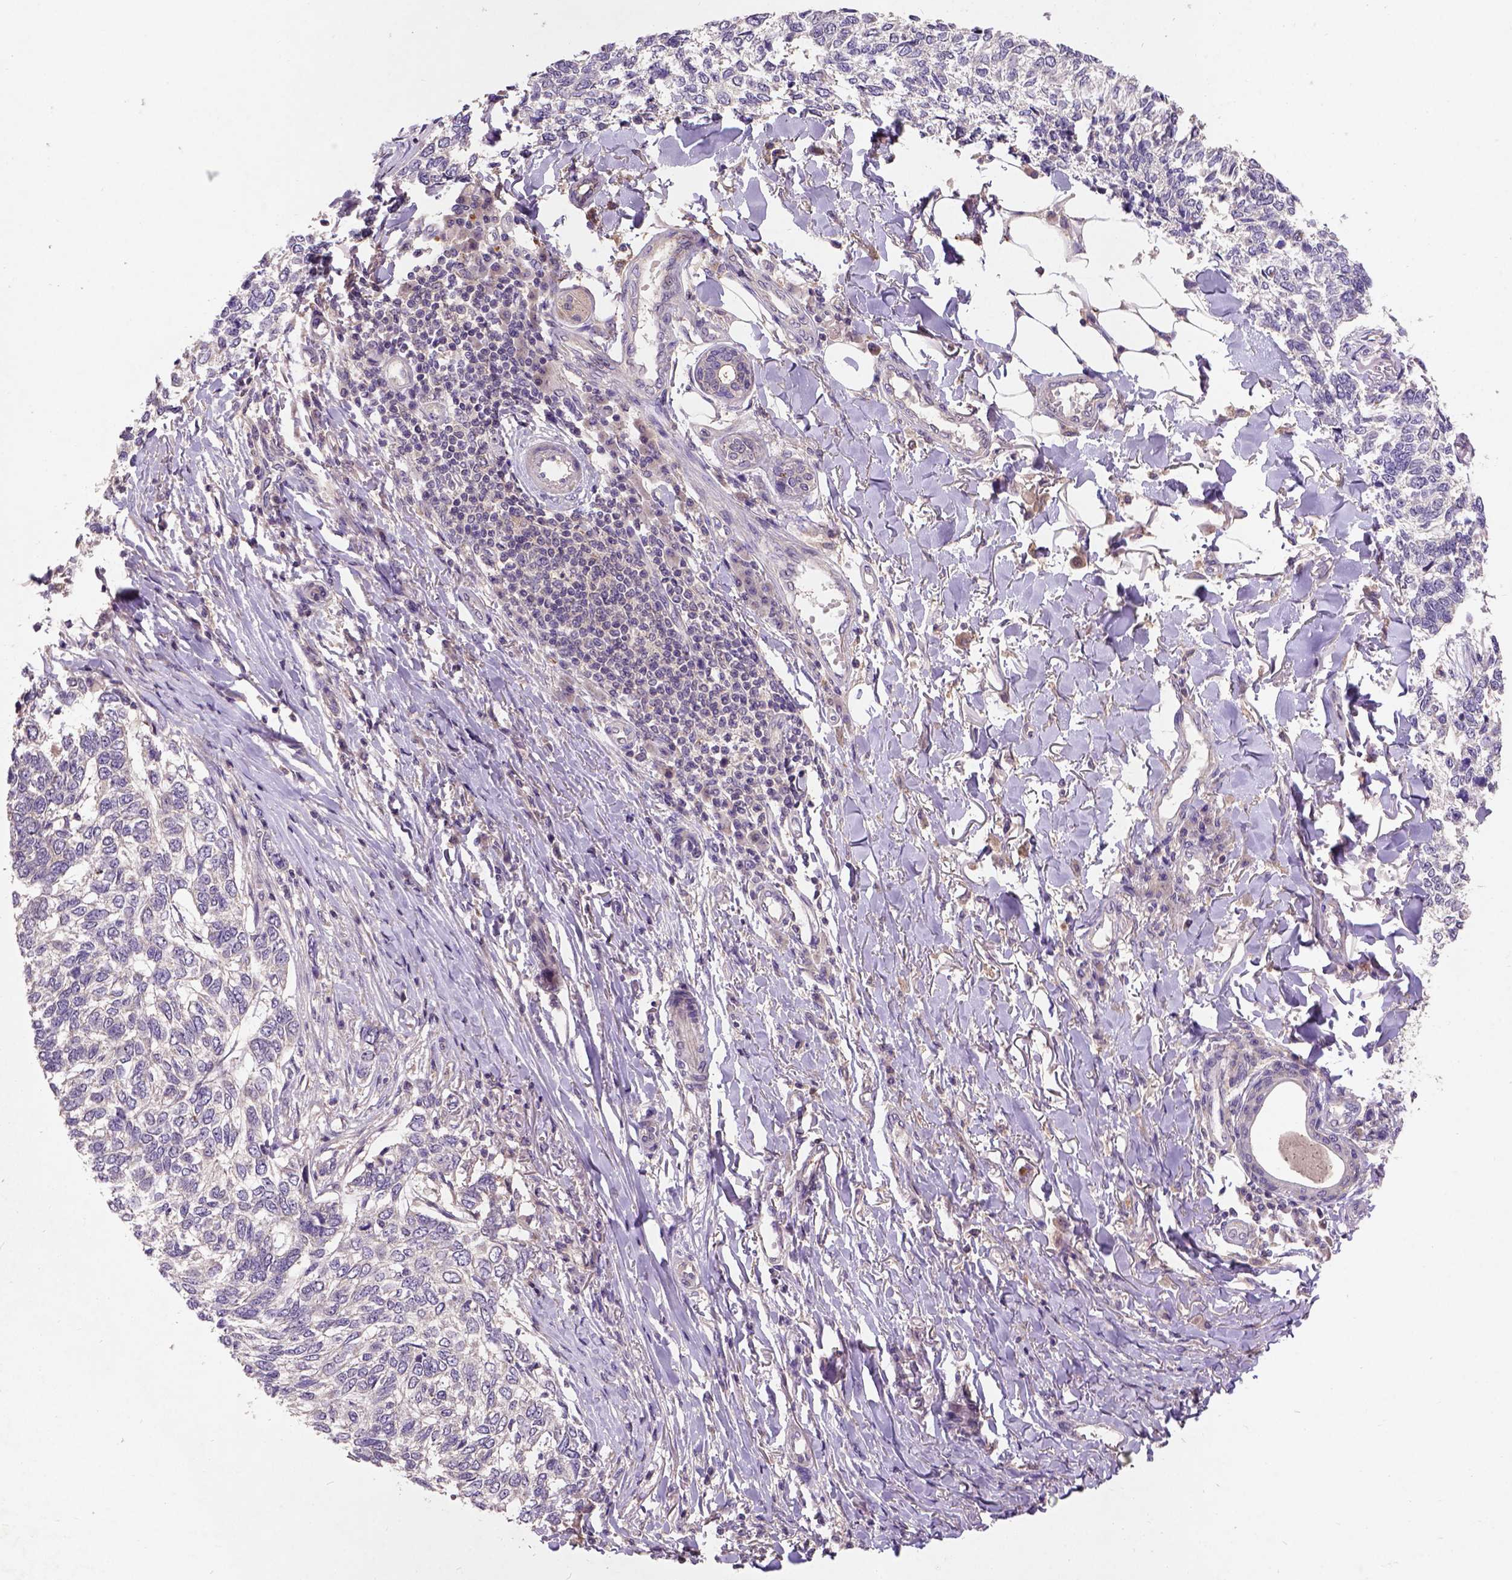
{"staining": {"intensity": "negative", "quantity": "none", "location": "none"}, "tissue": "skin cancer", "cell_type": "Tumor cells", "image_type": "cancer", "snomed": [{"axis": "morphology", "description": "Basal cell carcinoma"}, {"axis": "topography", "description": "Skin"}], "caption": "The immunohistochemistry histopathology image has no significant positivity in tumor cells of basal cell carcinoma (skin) tissue.", "gene": "KBTBD8", "patient": {"sex": "female", "age": 65}}